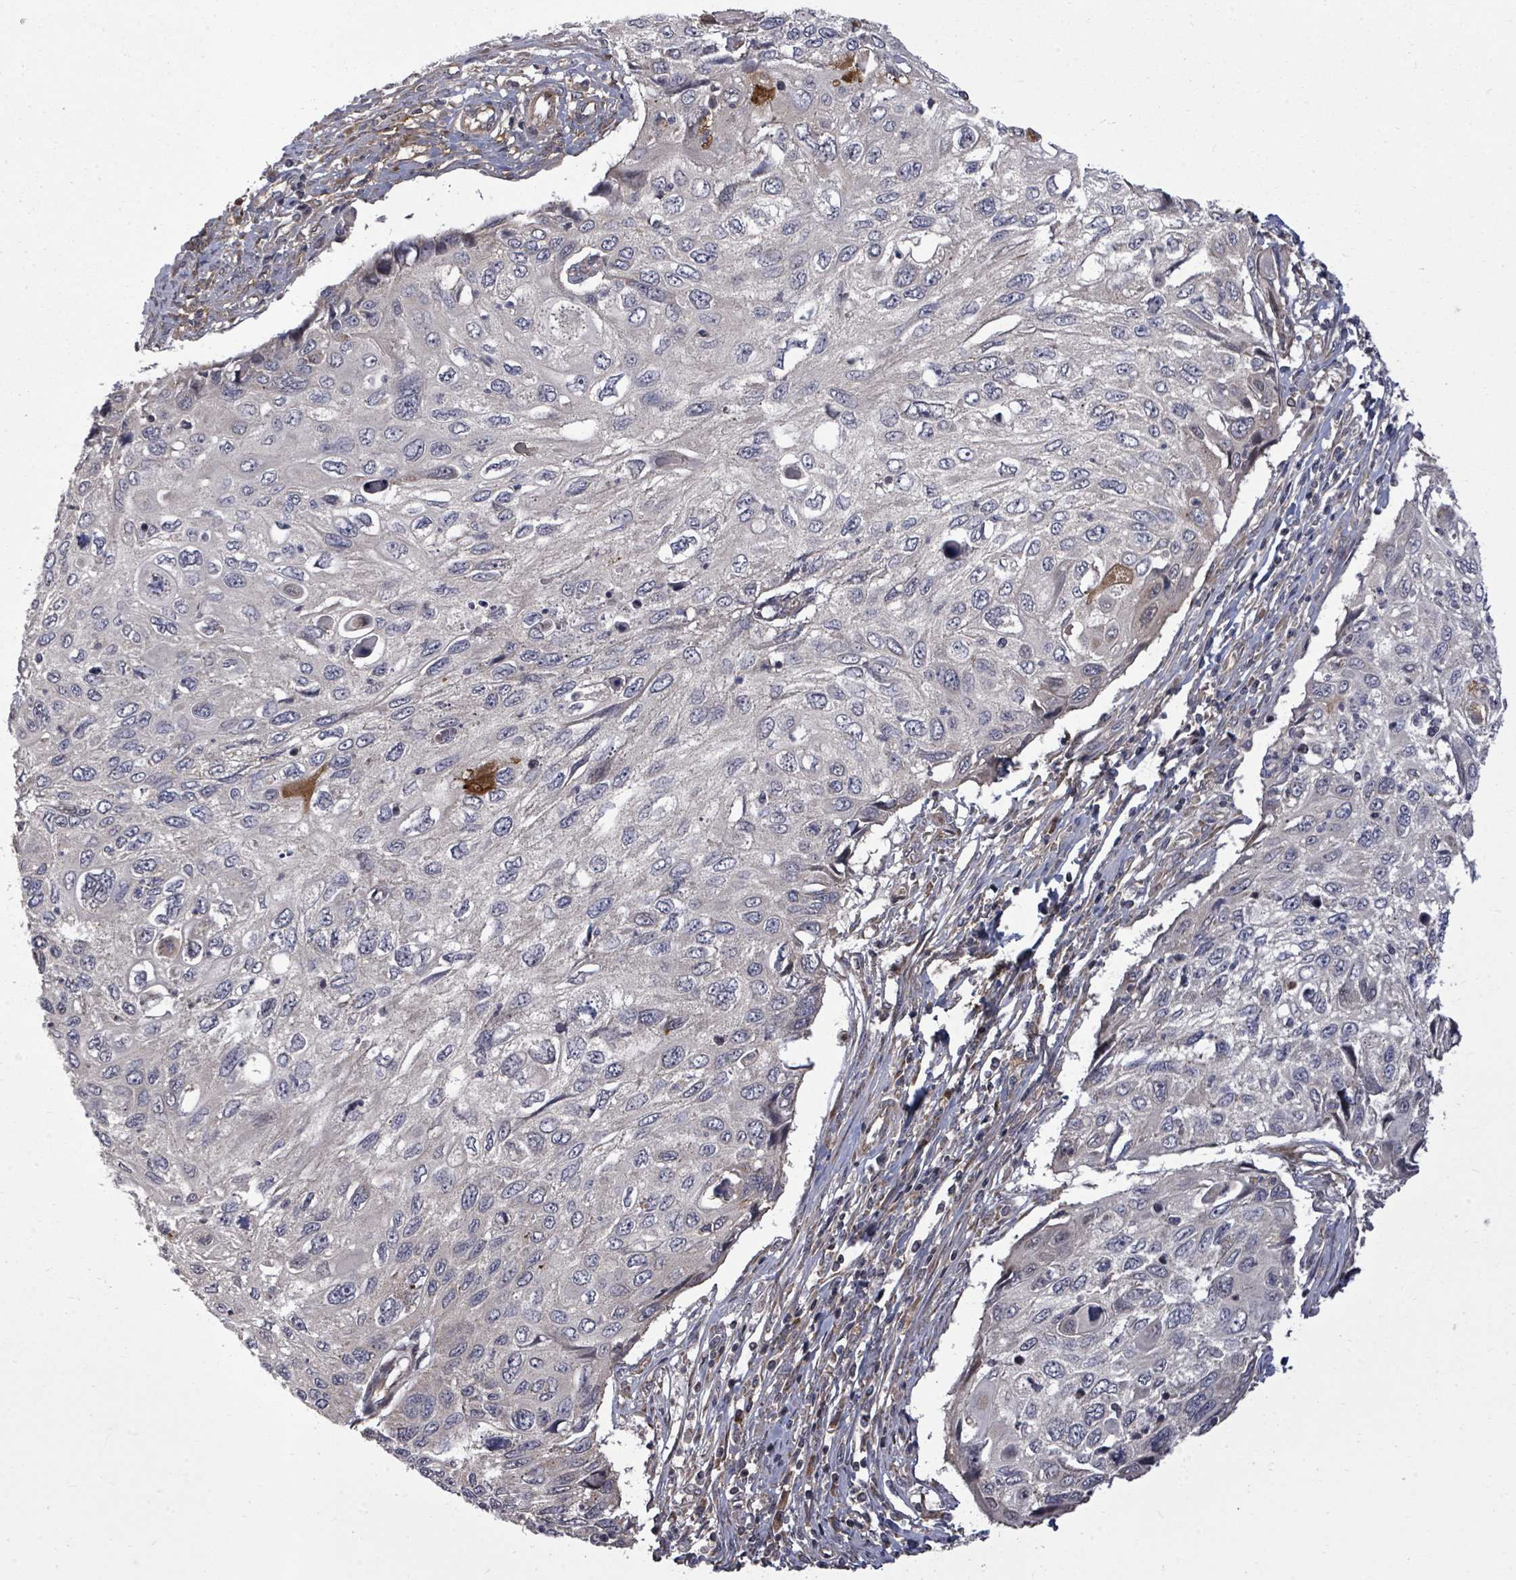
{"staining": {"intensity": "negative", "quantity": "none", "location": "none"}, "tissue": "cervical cancer", "cell_type": "Tumor cells", "image_type": "cancer", "snomed": [{"axis": "morphology", "description": "Squamous cell carcinoma, NOS"}, {"axis": "topography", "description": "Cervix"}], "caption": "High magnification brightfield microscopy of cervical cancer (squamous cell carcinoma) stained with DAB (brown) and counterstained with hematoxylin (blue): tumor cells show no significant expression.", "gene": "KRTAP27-1", "patient": {"sex": "female", "age": 70}}